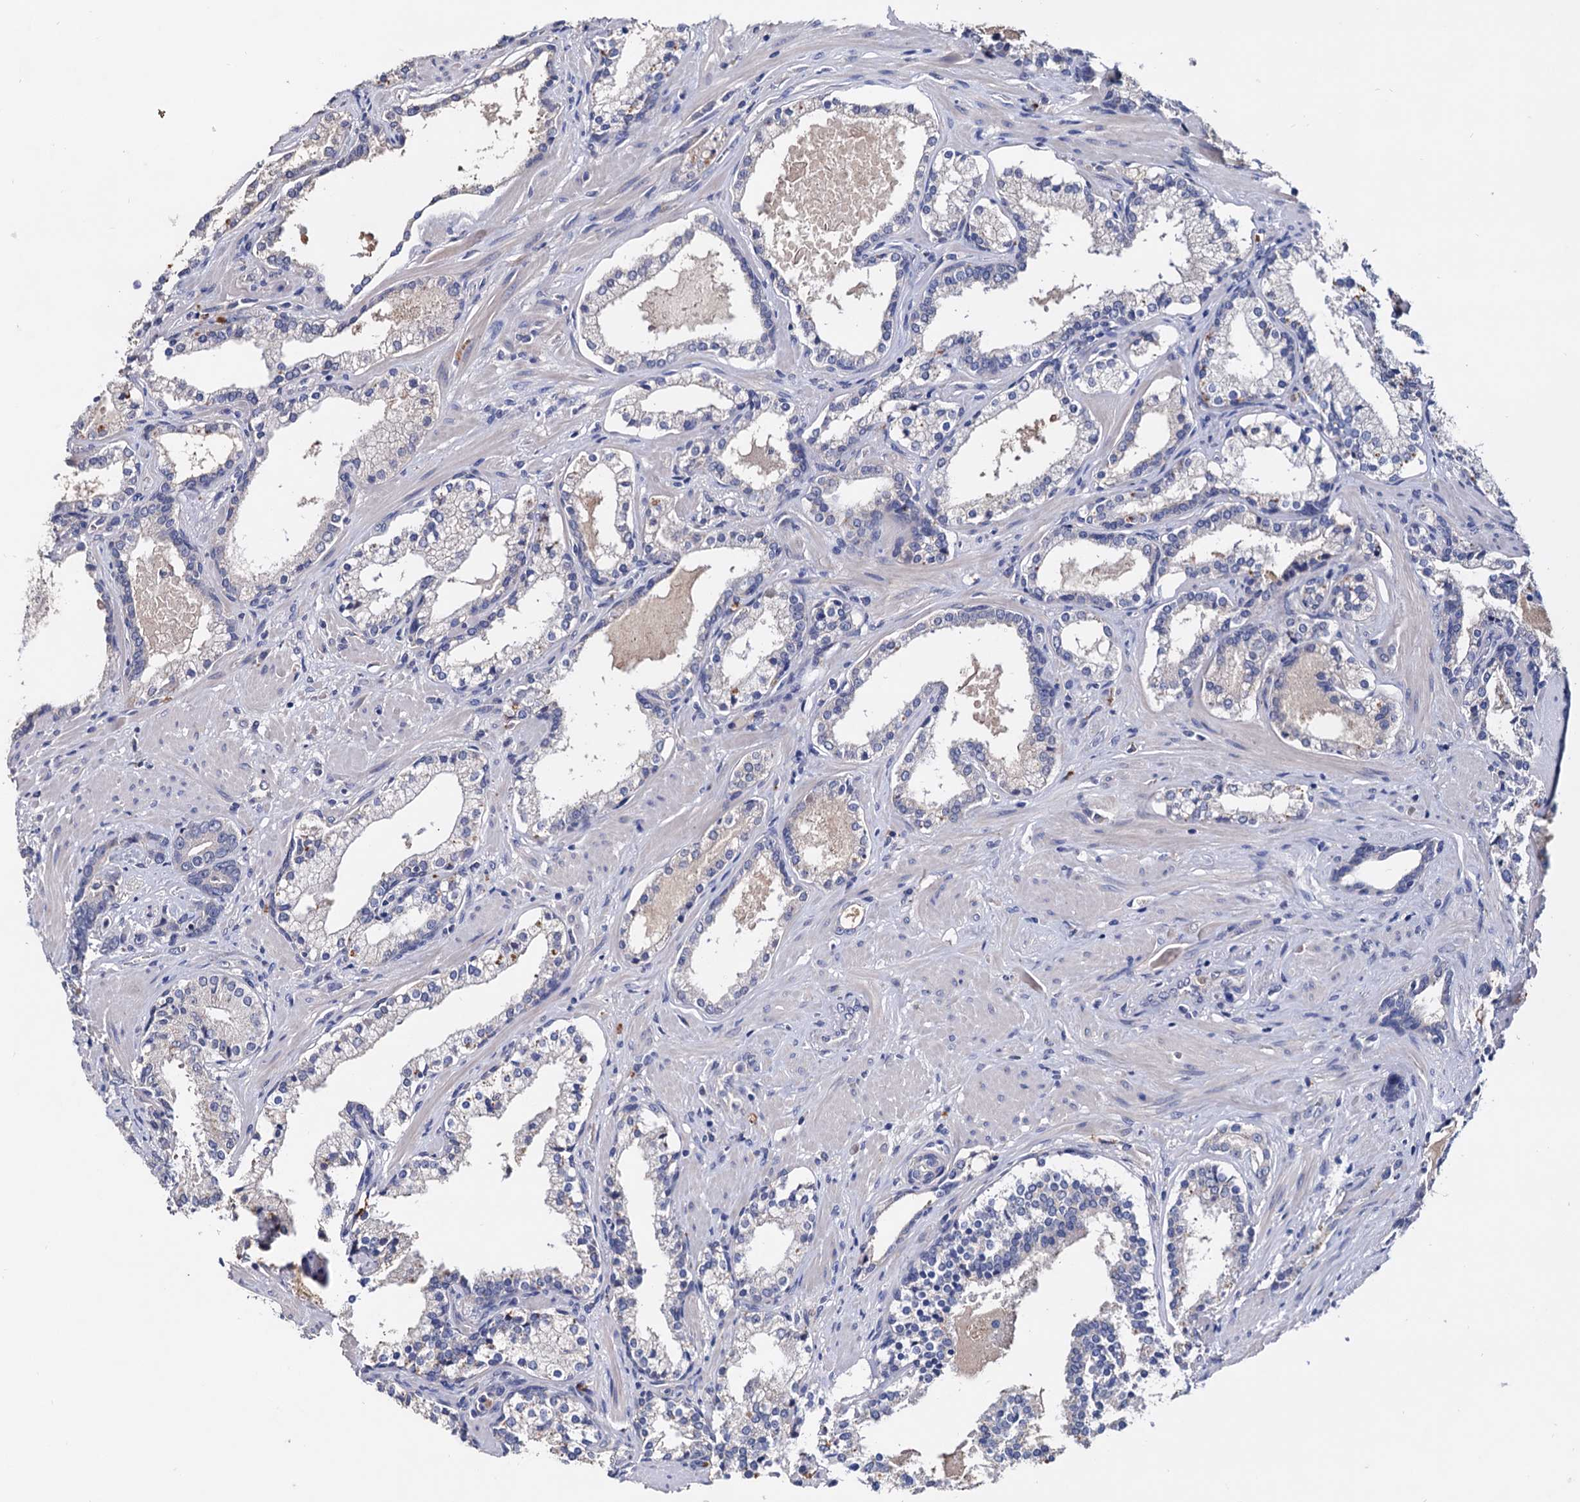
{"staining": {"intensity": "negative", "quantity": "none", "location": "none"}, "tissue": "prostate cancer", "cell_type": "Tumor cells", "image_type": "cancer", "snomed": [{"axis": "morphology", "description": "Adenocarcinoma, High grade"}, {"axis": "topography", "description": "Prostate"}], "caption": "High magnification brightfield microscopy of prostate cancer (adenocarcinoma (high-grade)) stained with DAB (brown) and counterstained with hematoxylin (blue): tumor cells show no significant expression.", "gene": "NPAS4", "patient": {"sex": "male", "age": 58}}